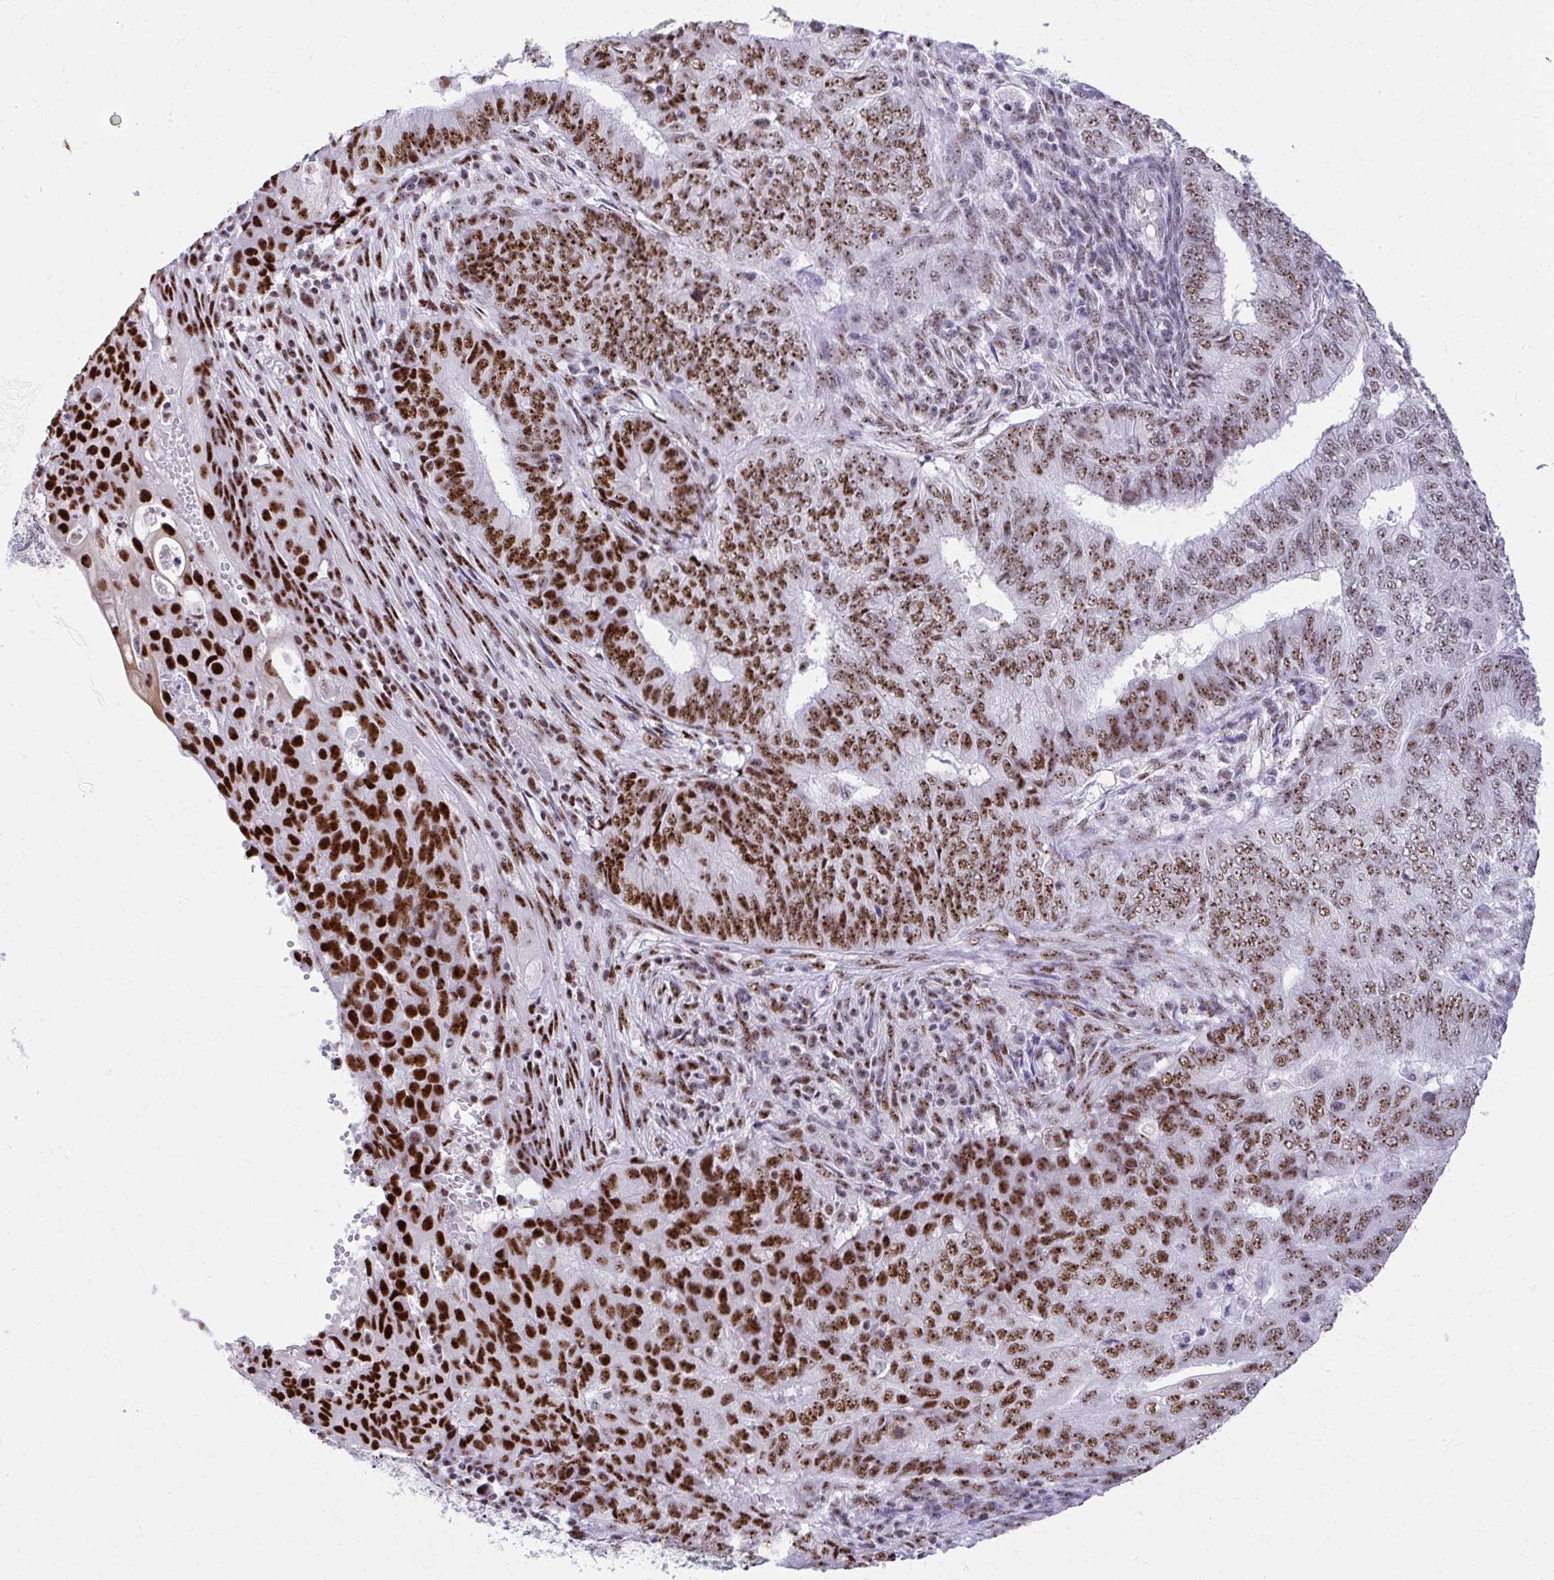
{"staining": {"intensity": "strong", "quantity": "25%-75%", "location": "nuclear"}, "tissue": "endometrial cancer", "cell_type": "Tumor cells", "image_type": "cancer", "snomed": [{"axis": "morphology", "description": "Adenocarcinoma, NOS"}, {"axis": "topography", "description": "Endometrium"}], "caption": "This image shows endometrial adenocarcinoma stained with immunohistochemistry (IHC) to label a protein in brown. The nuclear of tumor cells show strong positivity for the protein. Nuclei are counter-stained blue.", "gene": "PELP1", "patient": {"sex": "female", "age": 62}}